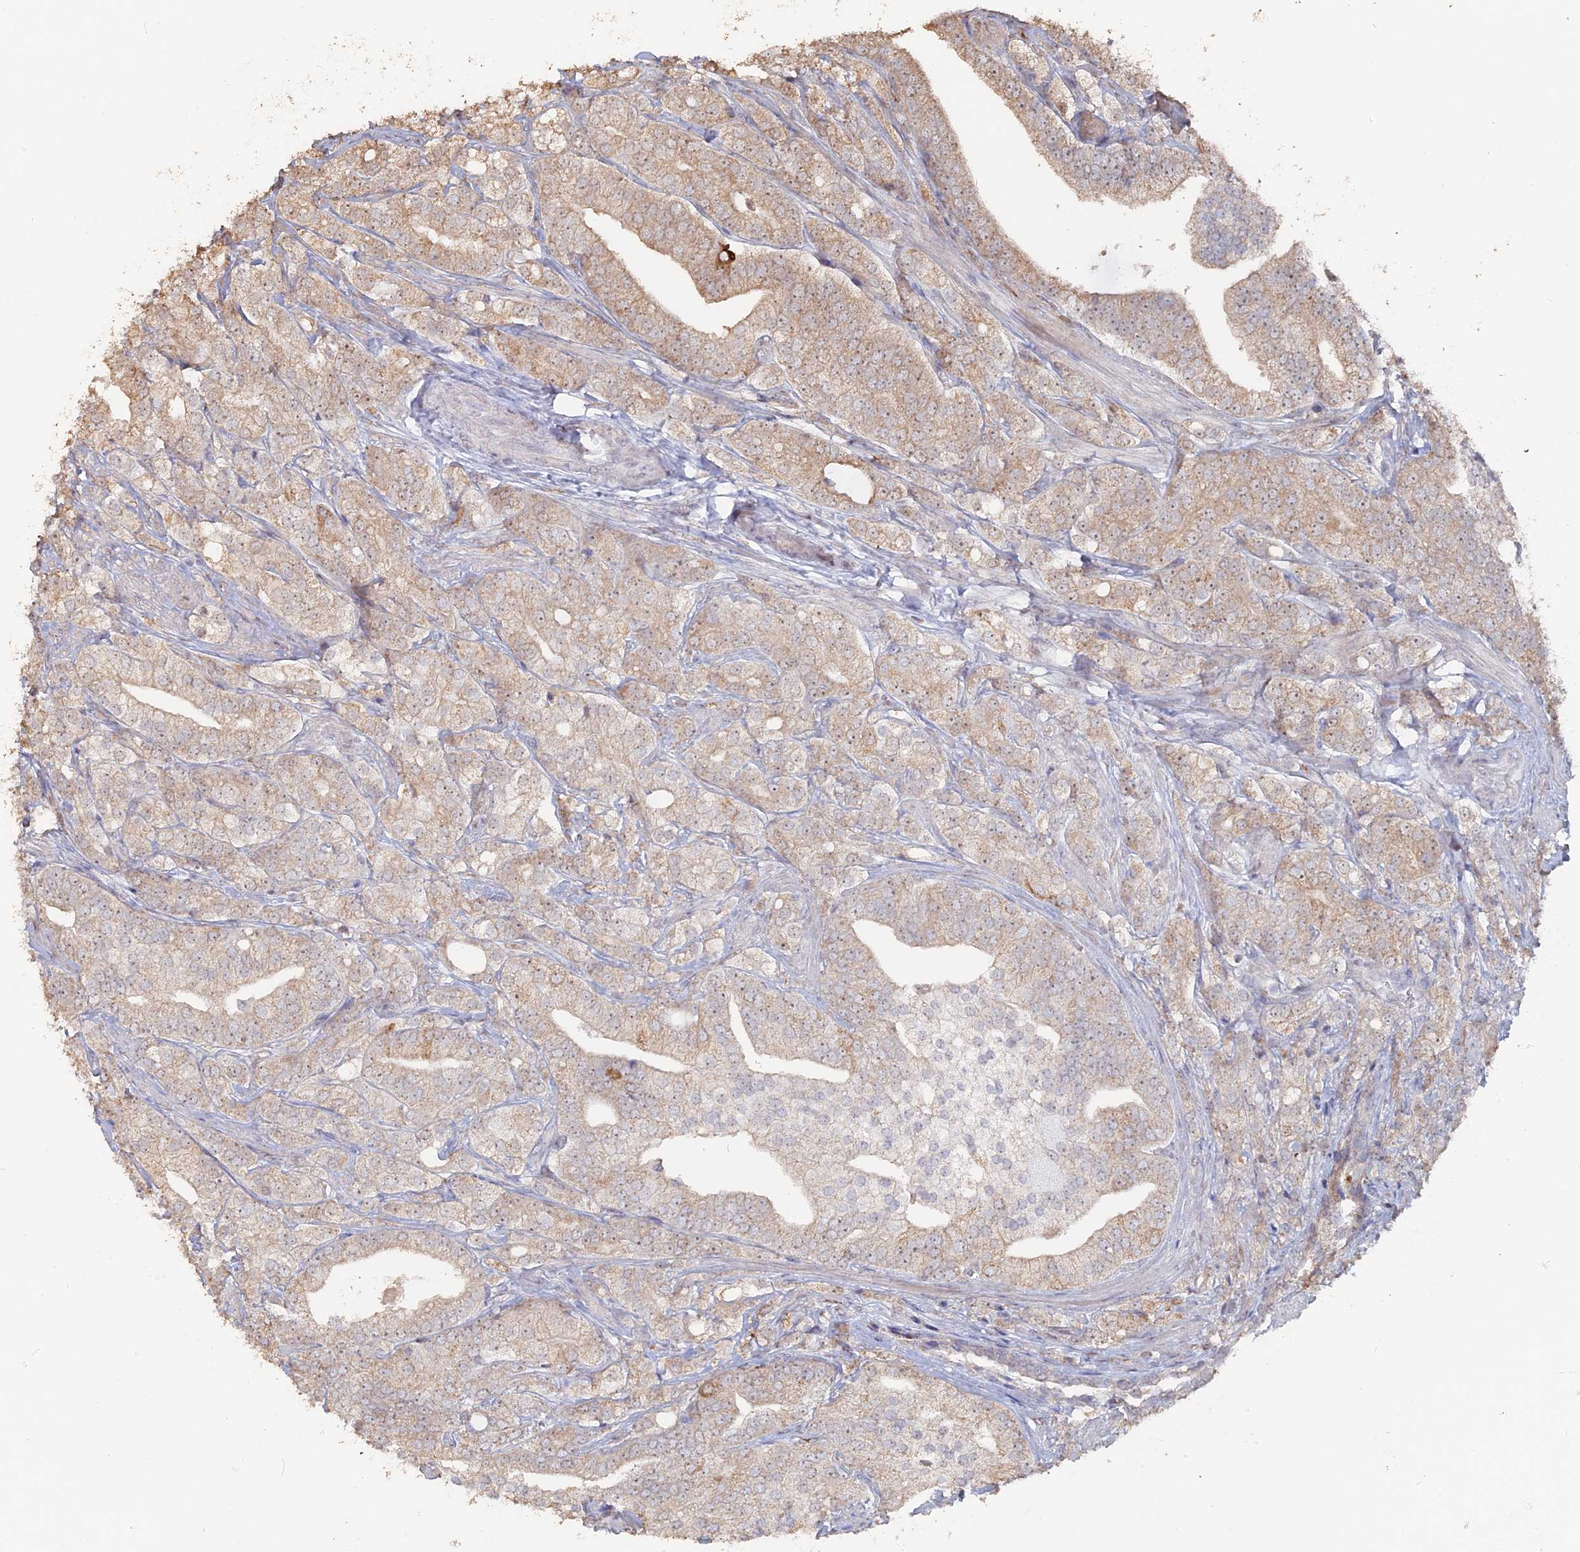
{"staining": {"intensity": "weak", "quantity": "25%-75%", "location": "cytoplasmic/membranous"}, "tissue": "prostate cancer", "cell_type": "Tumor cells", "image_type": "cancer", "snomed": [{"axis": "morphology", "description": "Adenocarcinoma, High grade"}, {"axis": "topography", "description": "Prostate"}], "caption": "High-power microscopy captured an immunohistochemistry (IHC) image of prostate cancer, revealing weak cytoplasmic/membranous positivity in about 25%-75% of tumor cells.", "gene": "SEMG2", "patient": {"sex": "male", "age": 50}}